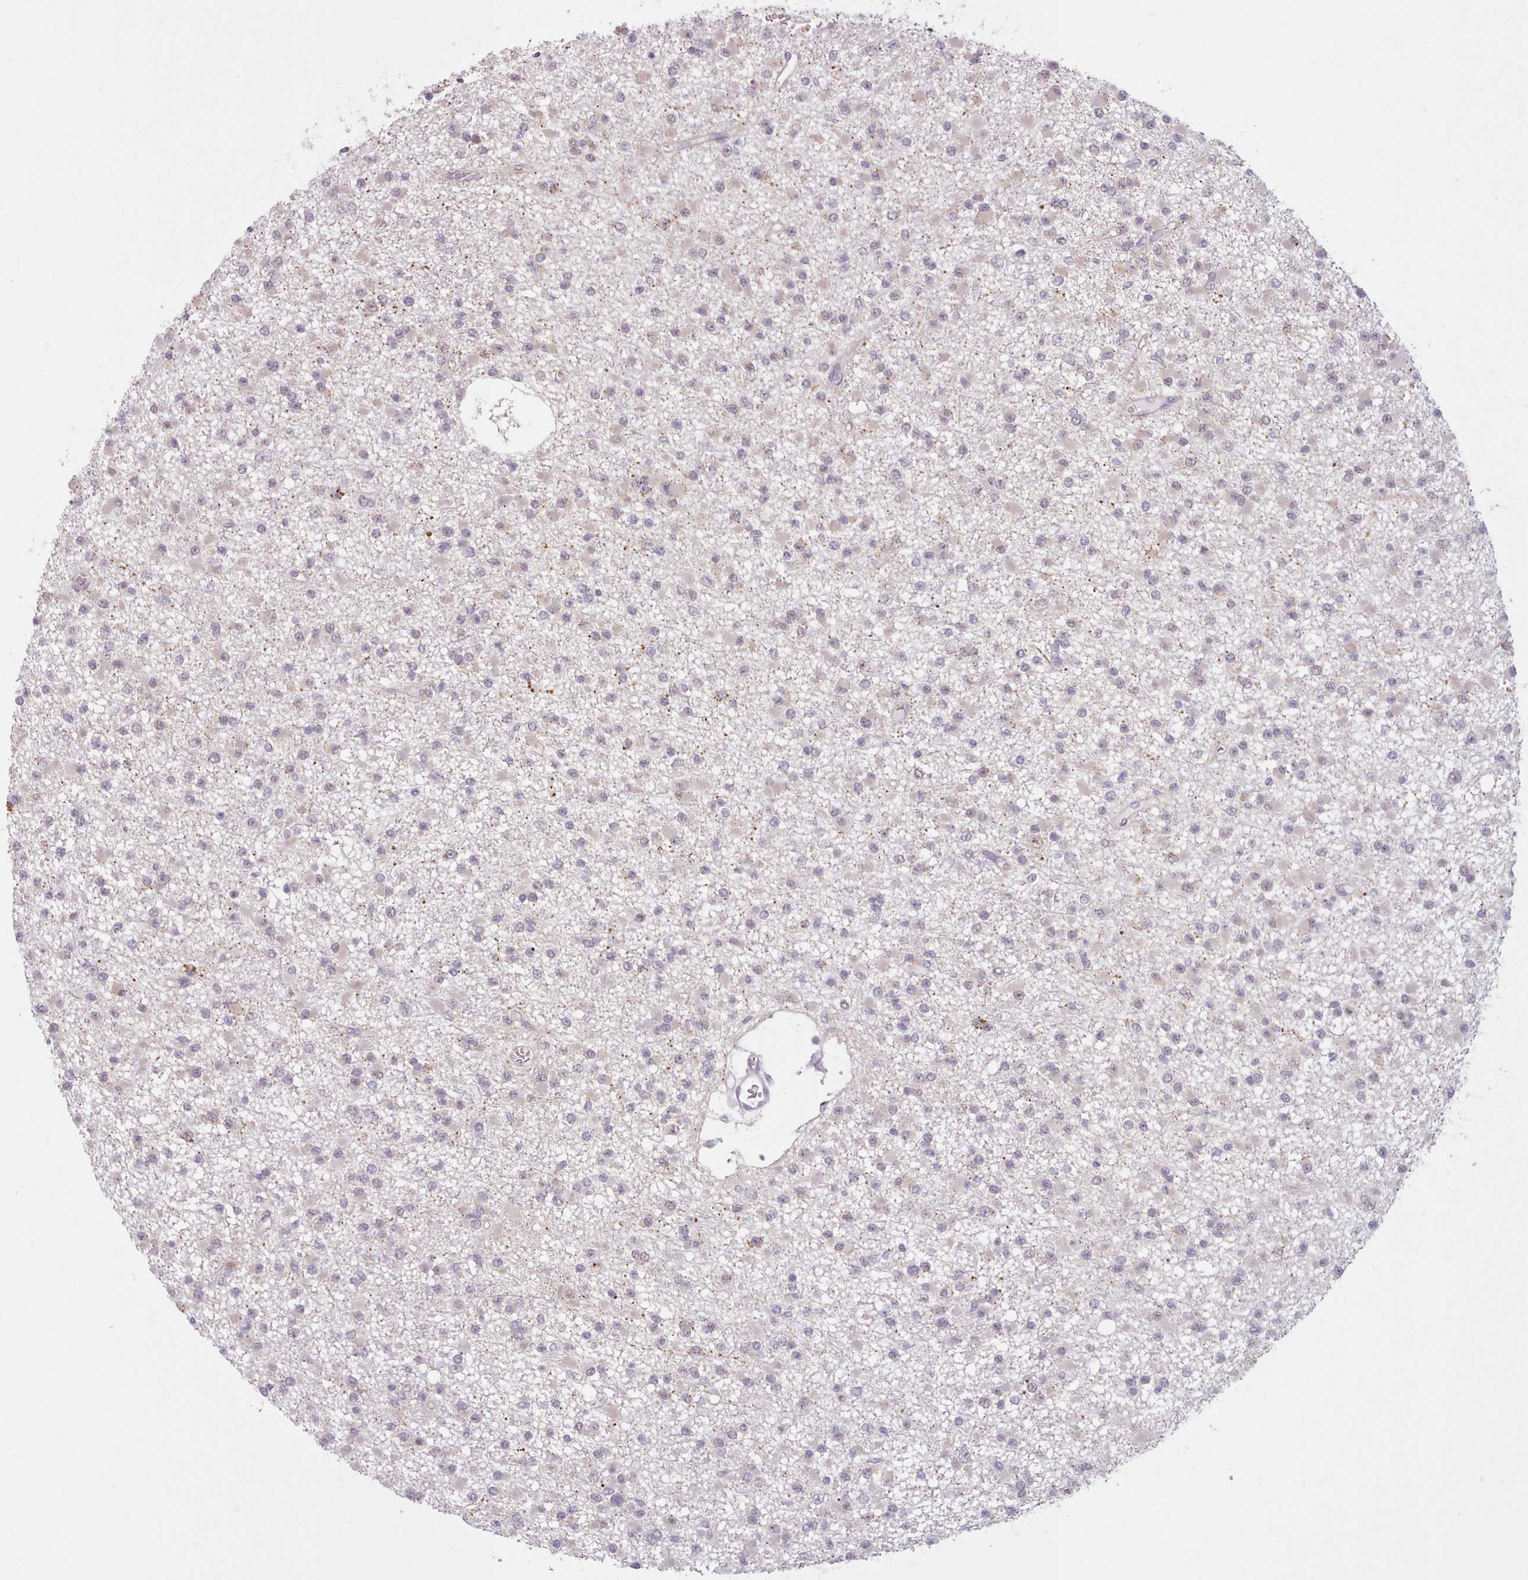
{"staining": {"intensity": "weak", "quantity": "25%-75%", "location": "cytoplasmic/membranous"}, "tissue": "glioma", "cell_type": "Tumor cells", "image_type": "cancer", "snomed": [{"axis": "morphology", "description": "Glioma, malignant, Low grade"}, {"axis": "topography", "description": "Brain"}], "caption": "DAB (3,3'-diaminobenzidine) immunohistochemical staining of malignant glioma (low-grade) reveals weak cytoplasmic/membranous protein positivity in about 25%-75% of tumor cells. The staining was performed using DAB to visualize the protein expression in brown, while the nuclei were stained in blue with hematoxylin (Magnification: 20x).", "gene": "KBTBD7", "patient": {"sex": "female", "age": 22}}